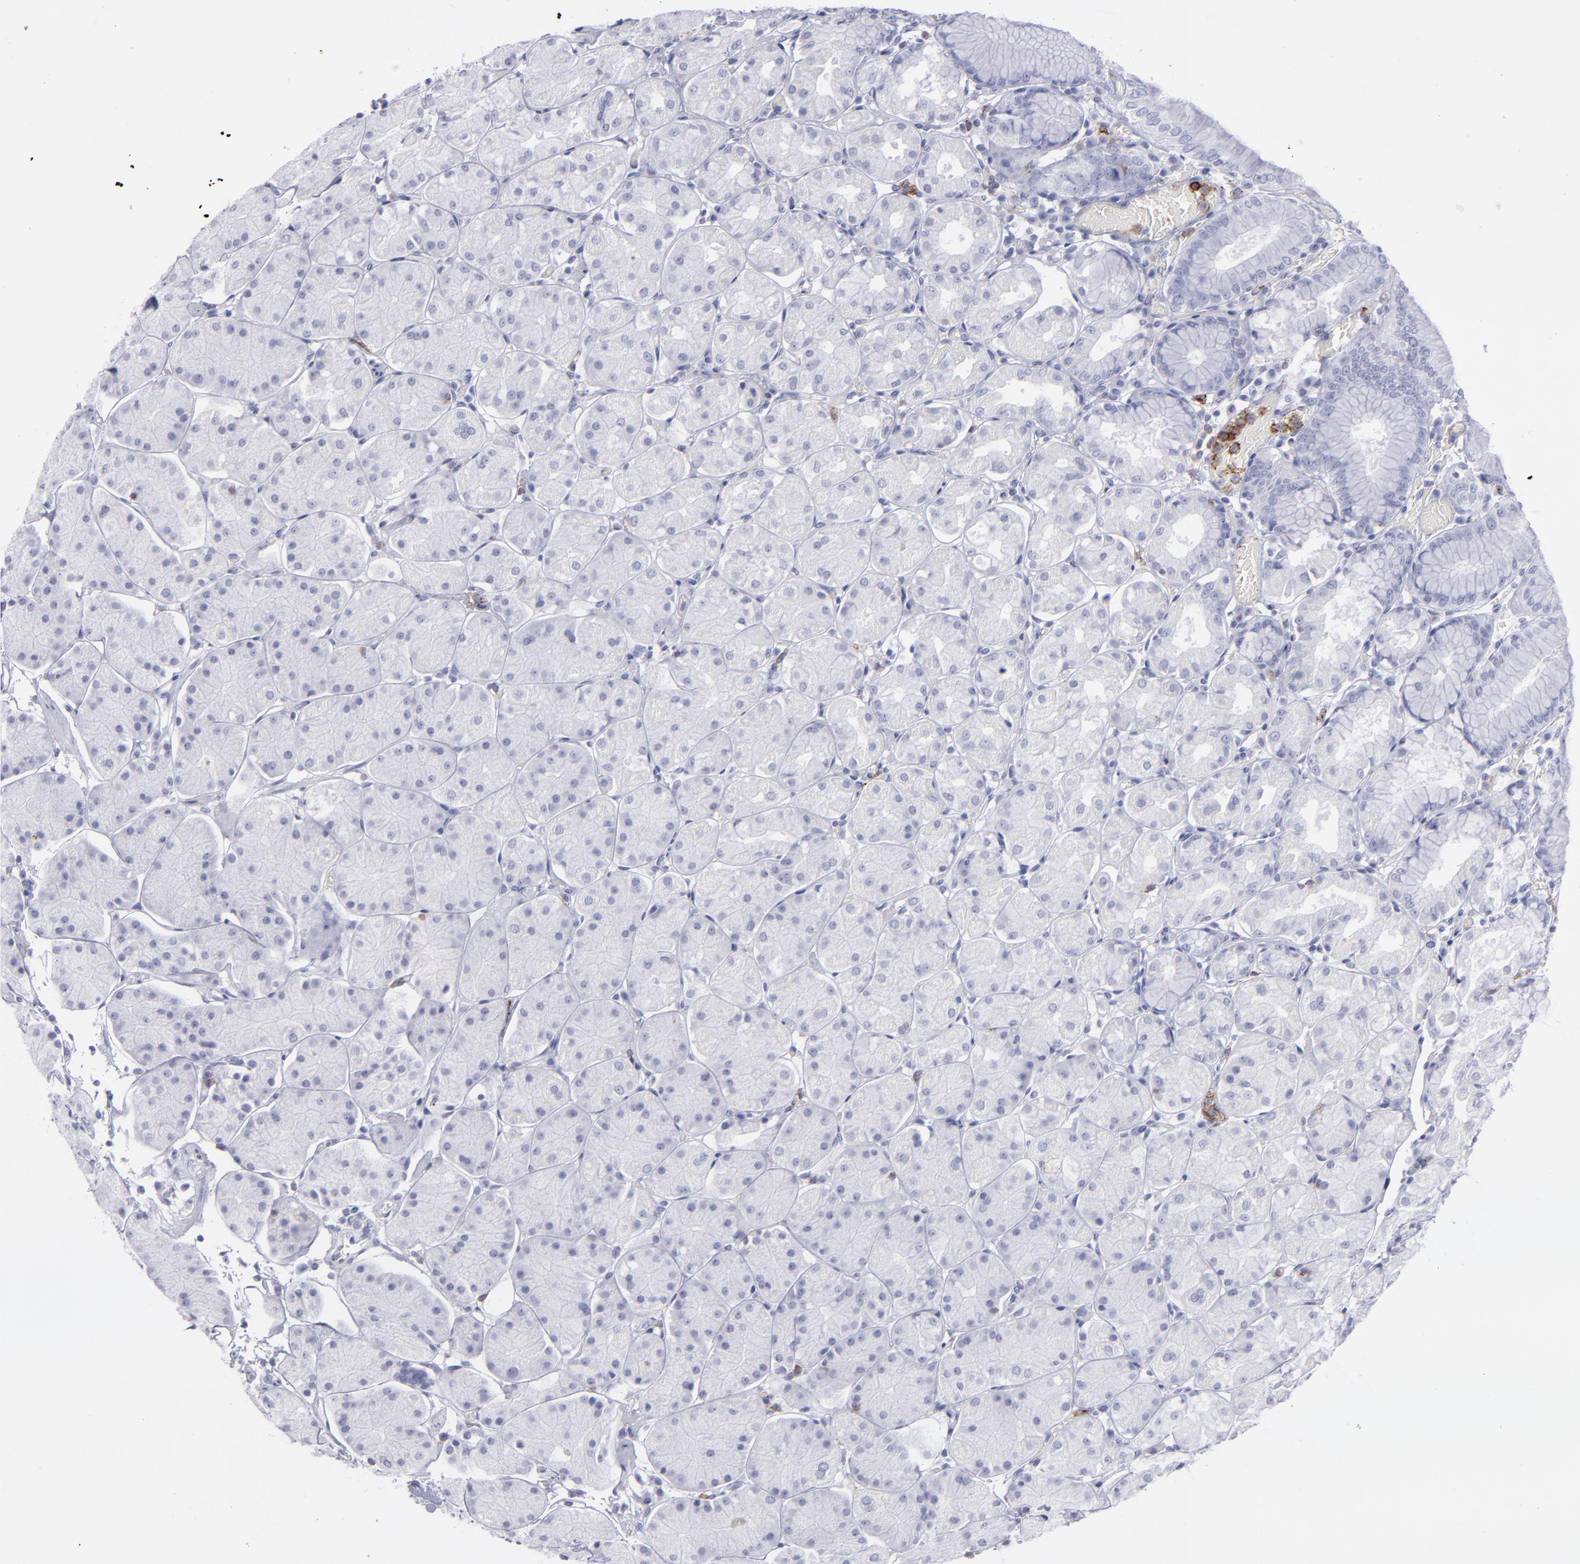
{"staining": {"intensity": "negative", "quantity": "none", "location": "none"}, "tissue": "stomach", "cell_type": "Glandular cells", "image_type": "normal", "snomed": [{"axis": "morphology", "description": "Normal tissue, NOS"}, {"axis": "topography", "description": "Stomach, upper"}, {"axis": "topography", "description": "Stomach"}], "caption": "Immunohistochemistry micrograph of benign stomach stained for a protein (brown), which exhibits no staining in glandular cells. (Brightfield microscopy of DAB (3,3'-diaminobenzidine) immunohistochemistry (IHC) at high magnification).", "gene": "SELPLG", "patient": {"sex": "male", "age": 76}}